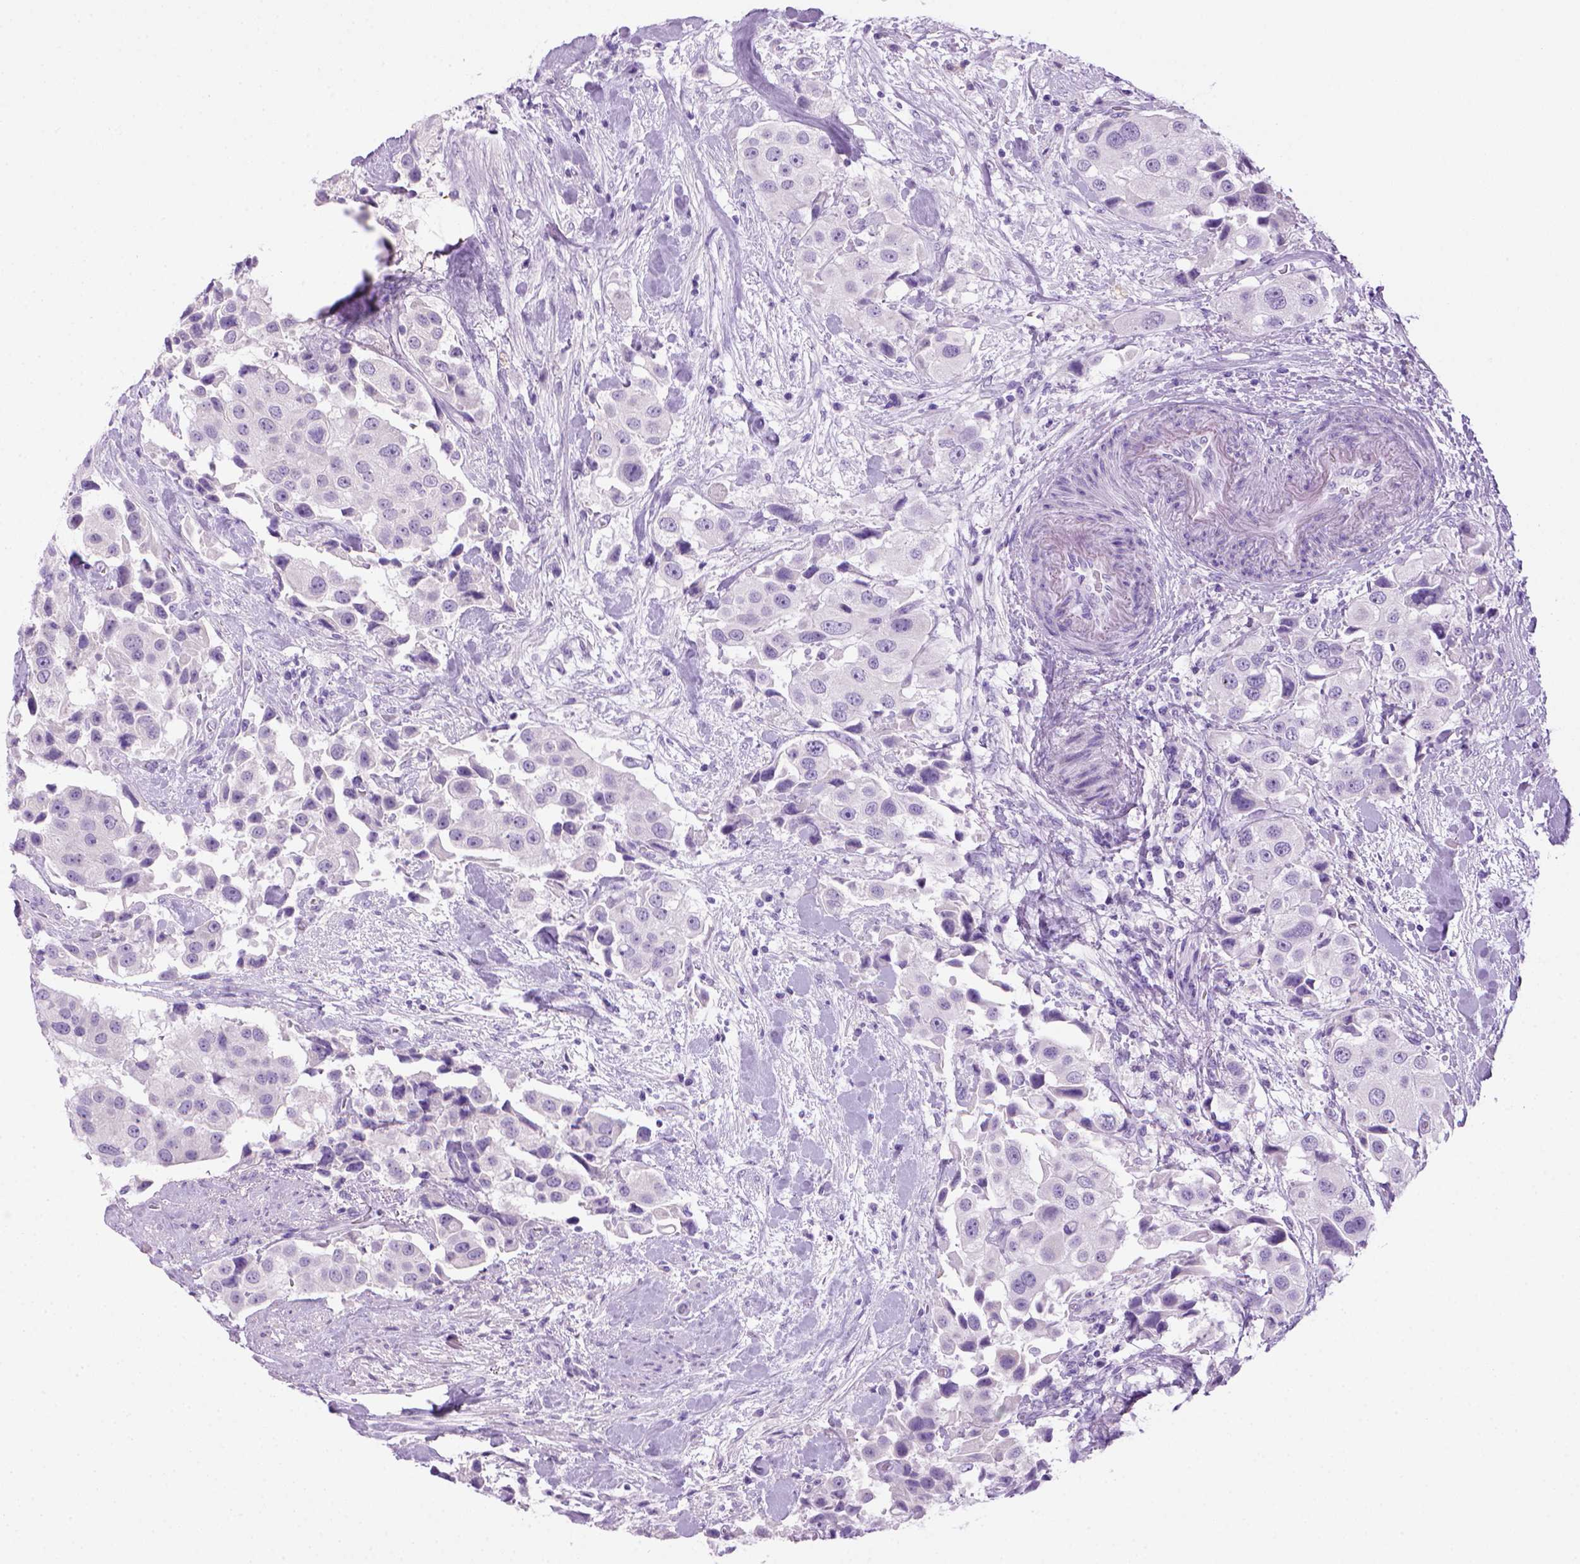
{"staining": {"intensity": "negative", "quantity": "none", "location": "none"}, "tissue": "urothelial cancer", "cell_type": "Tumor cells", "image_type": "cancer", "snomed": [{"axis": "morphology", "description": "Urothelial carcinoma, High grade"}, {"axis": "topography", "description": "Urinary bladder"}], "caption": "Immunohistochemistry image of neoplastic tissue: human high-grade urothelial carcinoma stained with DAB reveals no significant protein positivity in tumor cells. (DAB immunohistochemistry with hematoxylin counter stain).", "gene": "SGCG", "patient": {"sex": "female", "age": 64}}